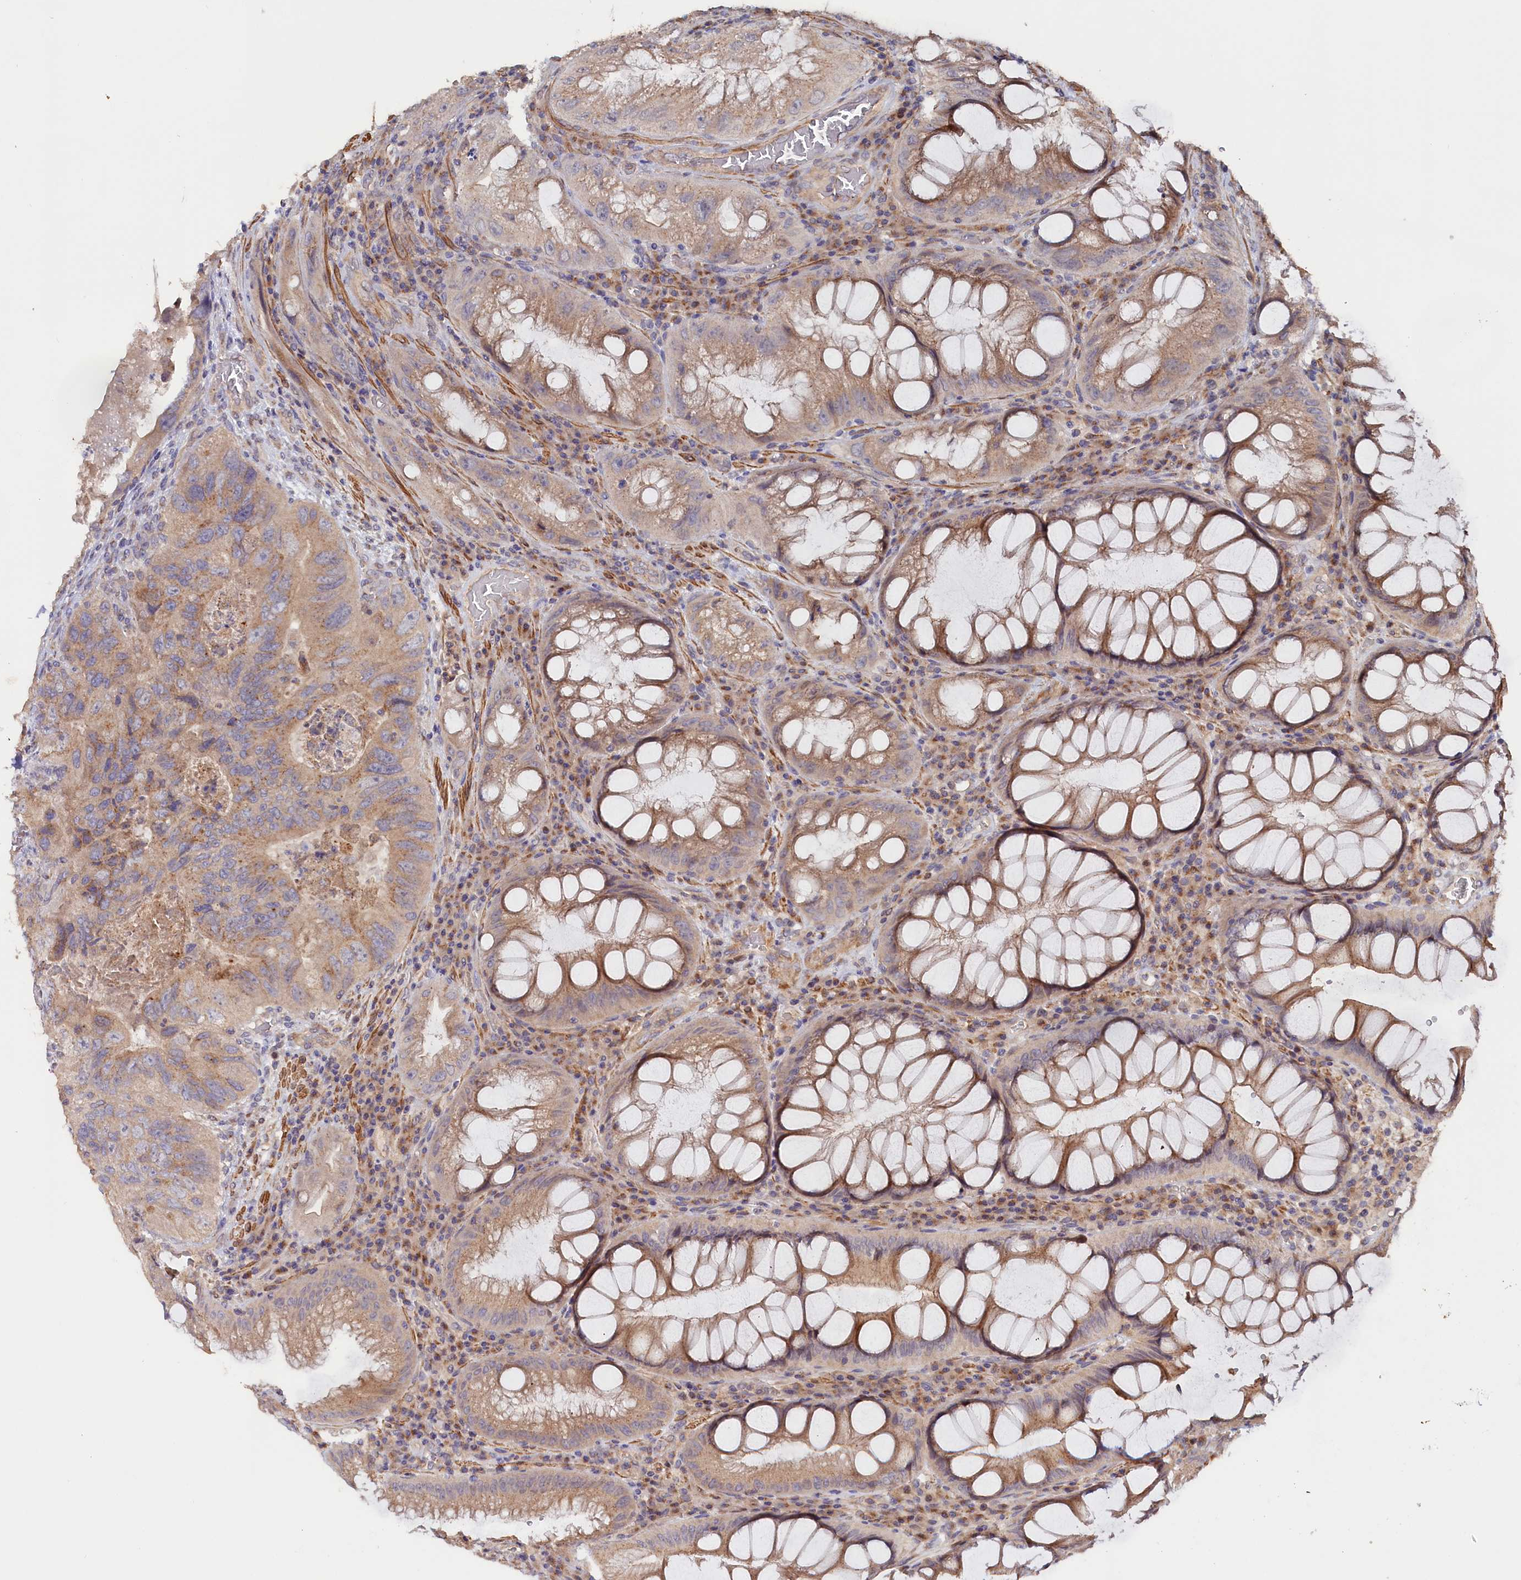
{"staining": {"intensity": "weak", "quantity": "25%-75%", "location": "cytoplasmic/membranous"}, "tissue": "colorectal cancer", "cell_type": "Tumor cells", "image_type": "cancer", "snomed": [{"axis": "morphology", "description": "Adenocarcinoma, NOS"}, {"axis": "topography", "description": "Rectum"}], "caption": "Tumor cells display weak cytoplasmic/membranous expression in about 25%-75% of cells in adenocarcinoma (colorectal).", "gene": "TANGO6", "patient": {"sex": "male", "age": 63}}